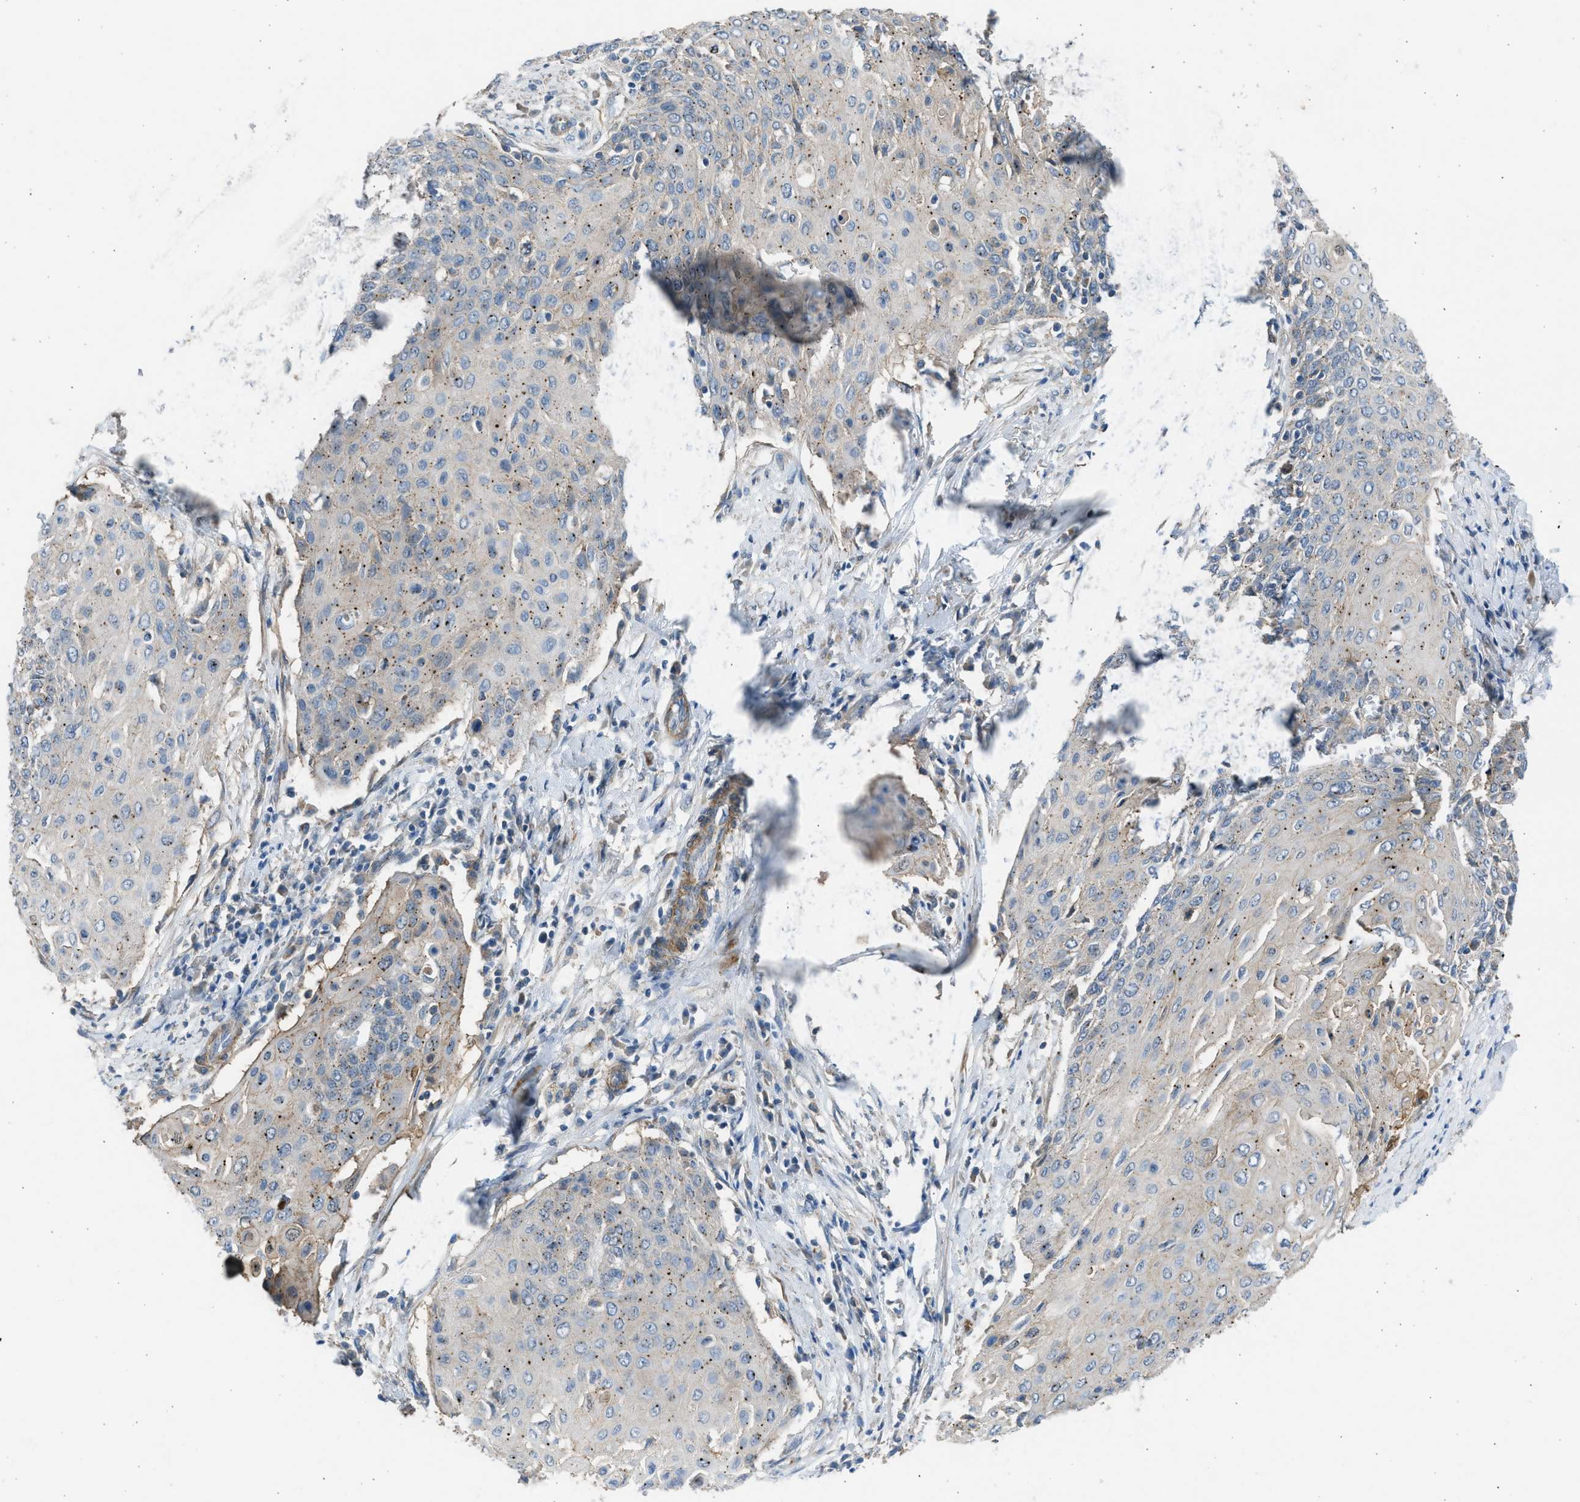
{"staining": {"intensity": "moderate", "quantity": "25%-75%", "location": "cytoplasmic/membranous"}, "tissue": "cervical cancer", "cell_type": "Tumor cells", "image_type": "cancer", "snomed": [{"axis": "morphology", "description": "Squamous cell carcinoma, NOS"}, {"axis": "topography", "description": "Cervix"}], "caption": "Cervical cancer (squamous cell carcinoma) was stained to show a protein in brown. There is medium levels of moderate cytoplasmic/membranous staining in approximately 25%-75% of tumor cells.", "gene": "PCNX3", "patient": {"sex": "female", "age": 39}}